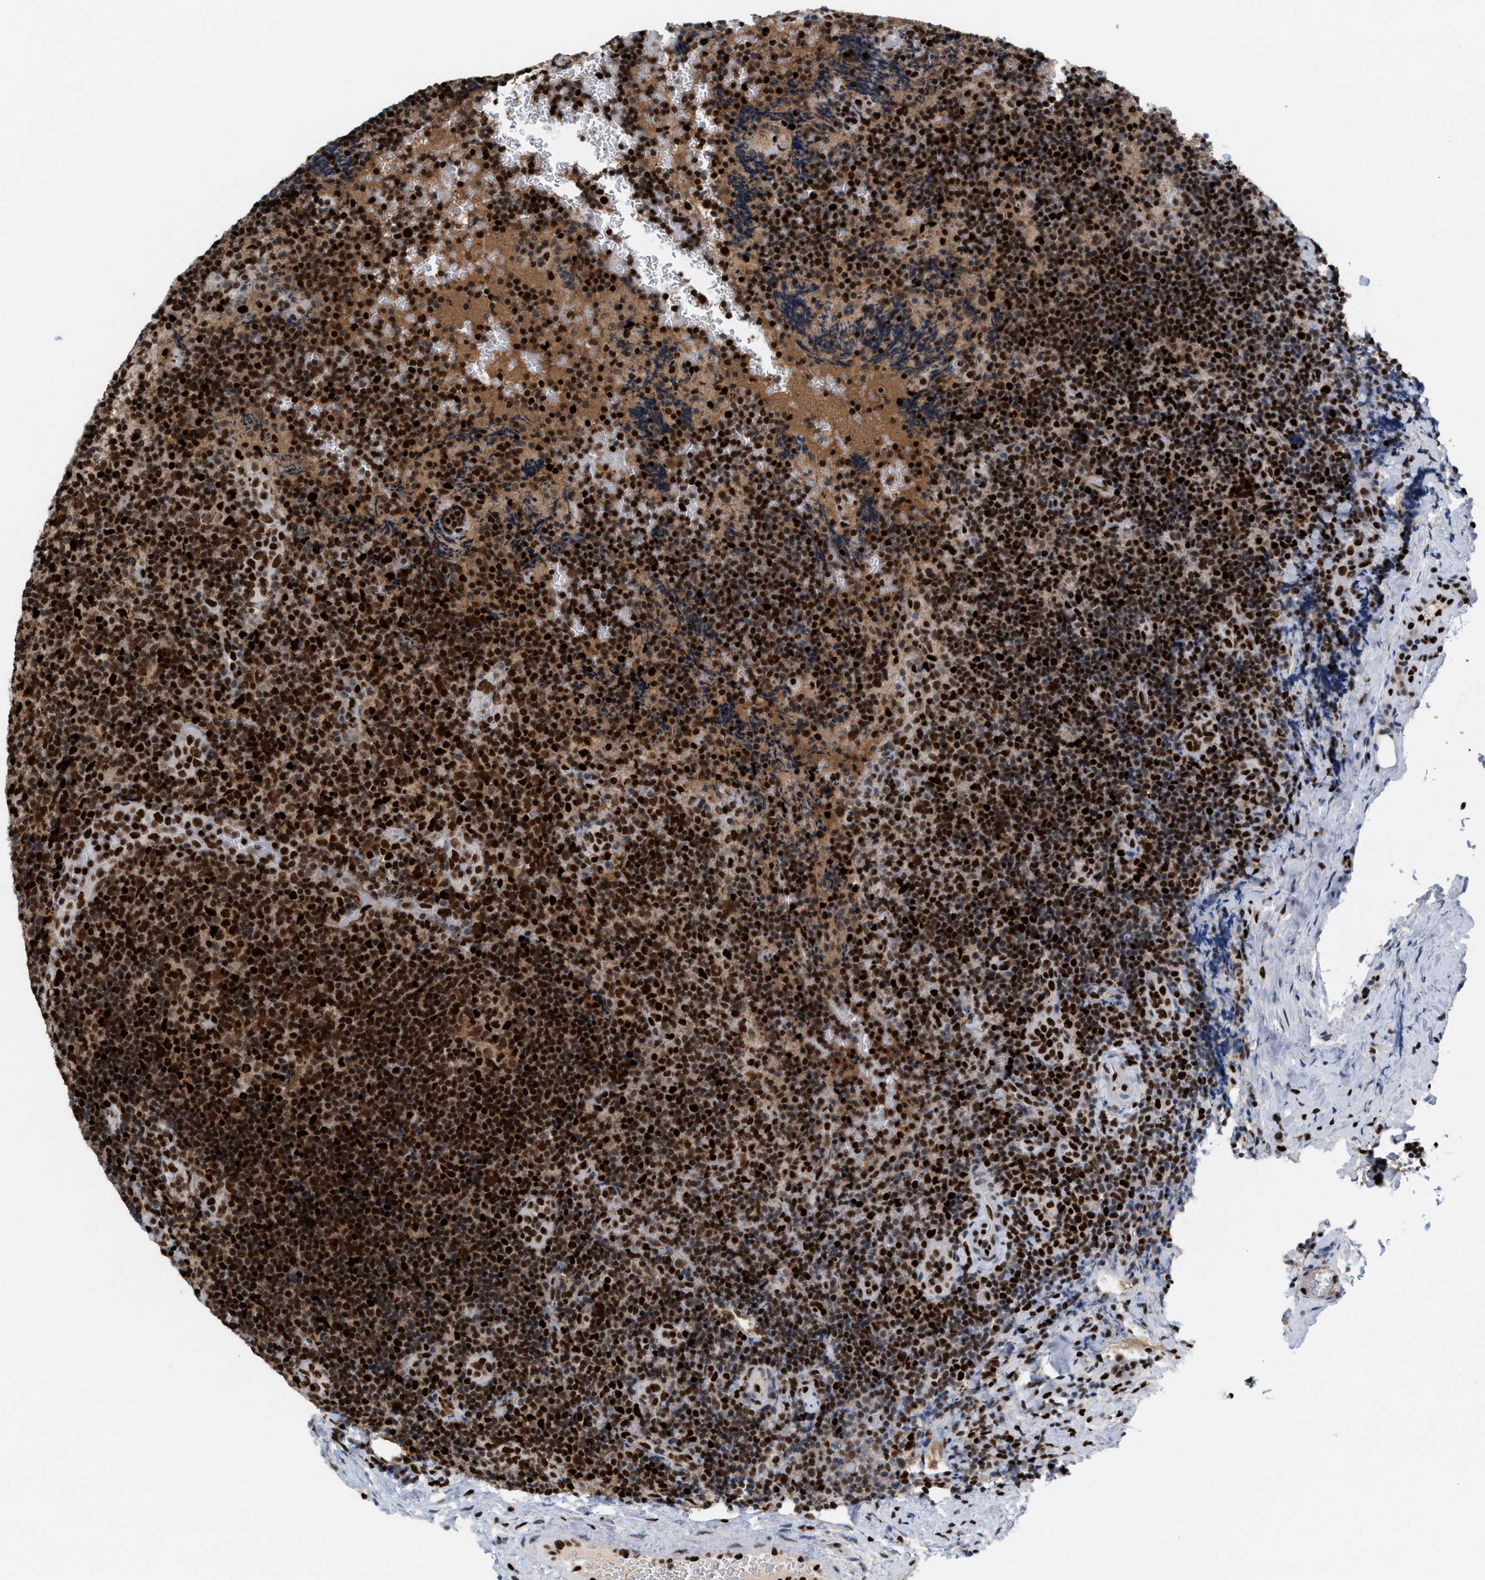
{"staining": {"intensity": "strong", "quantity": ">75%", "location": "nuclear"}, "tissue": "lymphoma", "cell_type": "Tumor cells", "image_type": "cancer", "snomed": [{"axis": "morphology", "description": "Malignant lymphoma, non-Hodgkin's type, High grade"}, {"axis": "topography", "description": "Tonsil"}], "caption": "IHC (DAB (3,3'-diaminobenzidine)) staining of lymphoma shows strong nuclear protein staining in approximately >75% of tumor cells.", "gene": "RNASEK-C17orf49", "patient": {"sex": "female", "age": 36}}